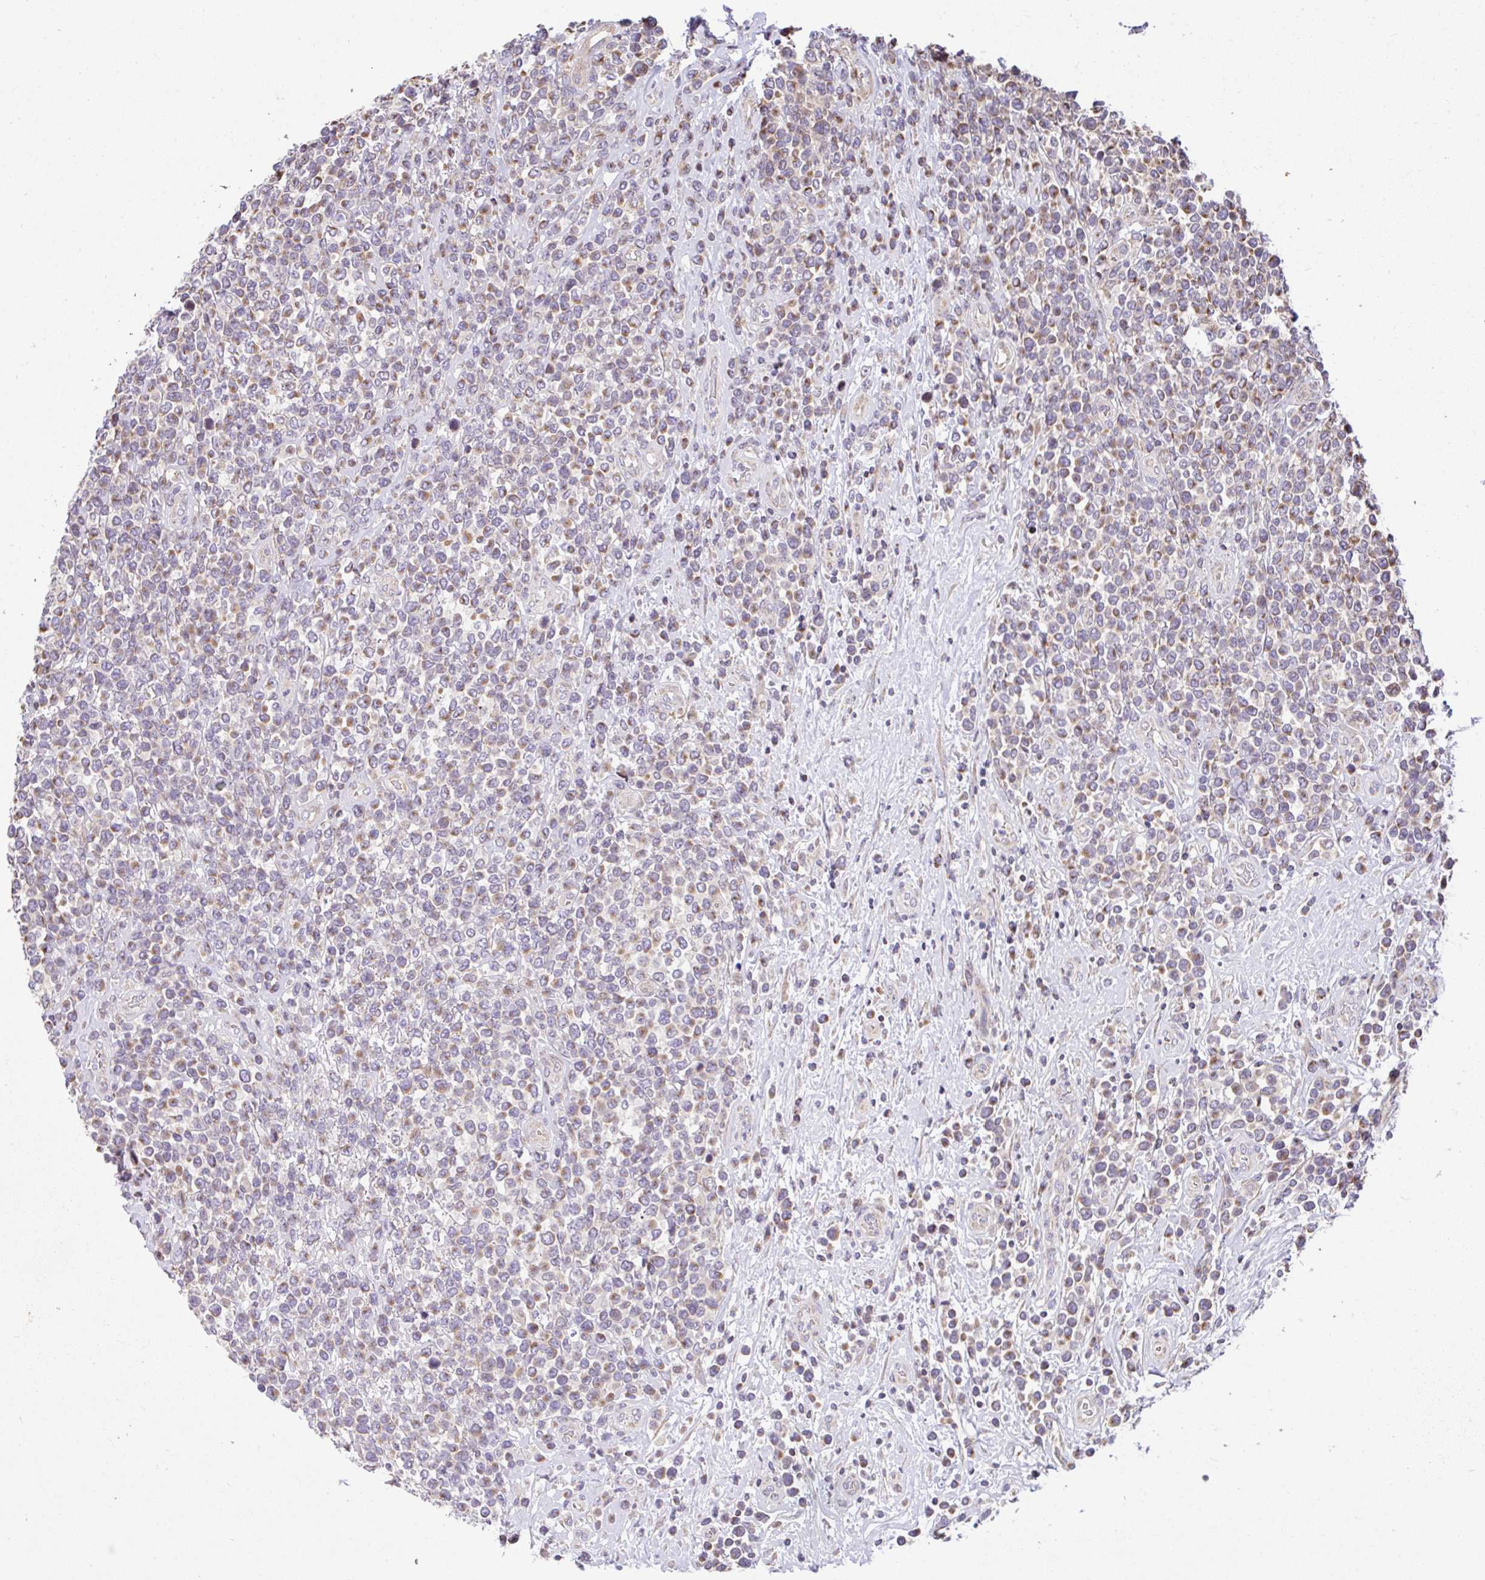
{"staining": {"intensity": "moderate", "quantity": "25%-75%", "location": "cytoplasmic/membranous"}, "tissue": "lymphoma", "cell_type": "Tumor cells", "image_type": "cancer", "snomed": [{"axis": "morphology", "description": "Malignant lymphoma, non-Hodgkin's type, High grade"}, {"axis": "topography", "description": "Soft tissue"}], "caption": "Tumor cells exhibit medium levels of moderate cytoplasmic/membranous staining in approximately 25%-75% of cells in malignant lymphoma, non-Hodgkin's type (high-grade). Nuclei are stained in blue.", "gene": "FIGNL1", "patient": {"sex": "female", "age": 56}}